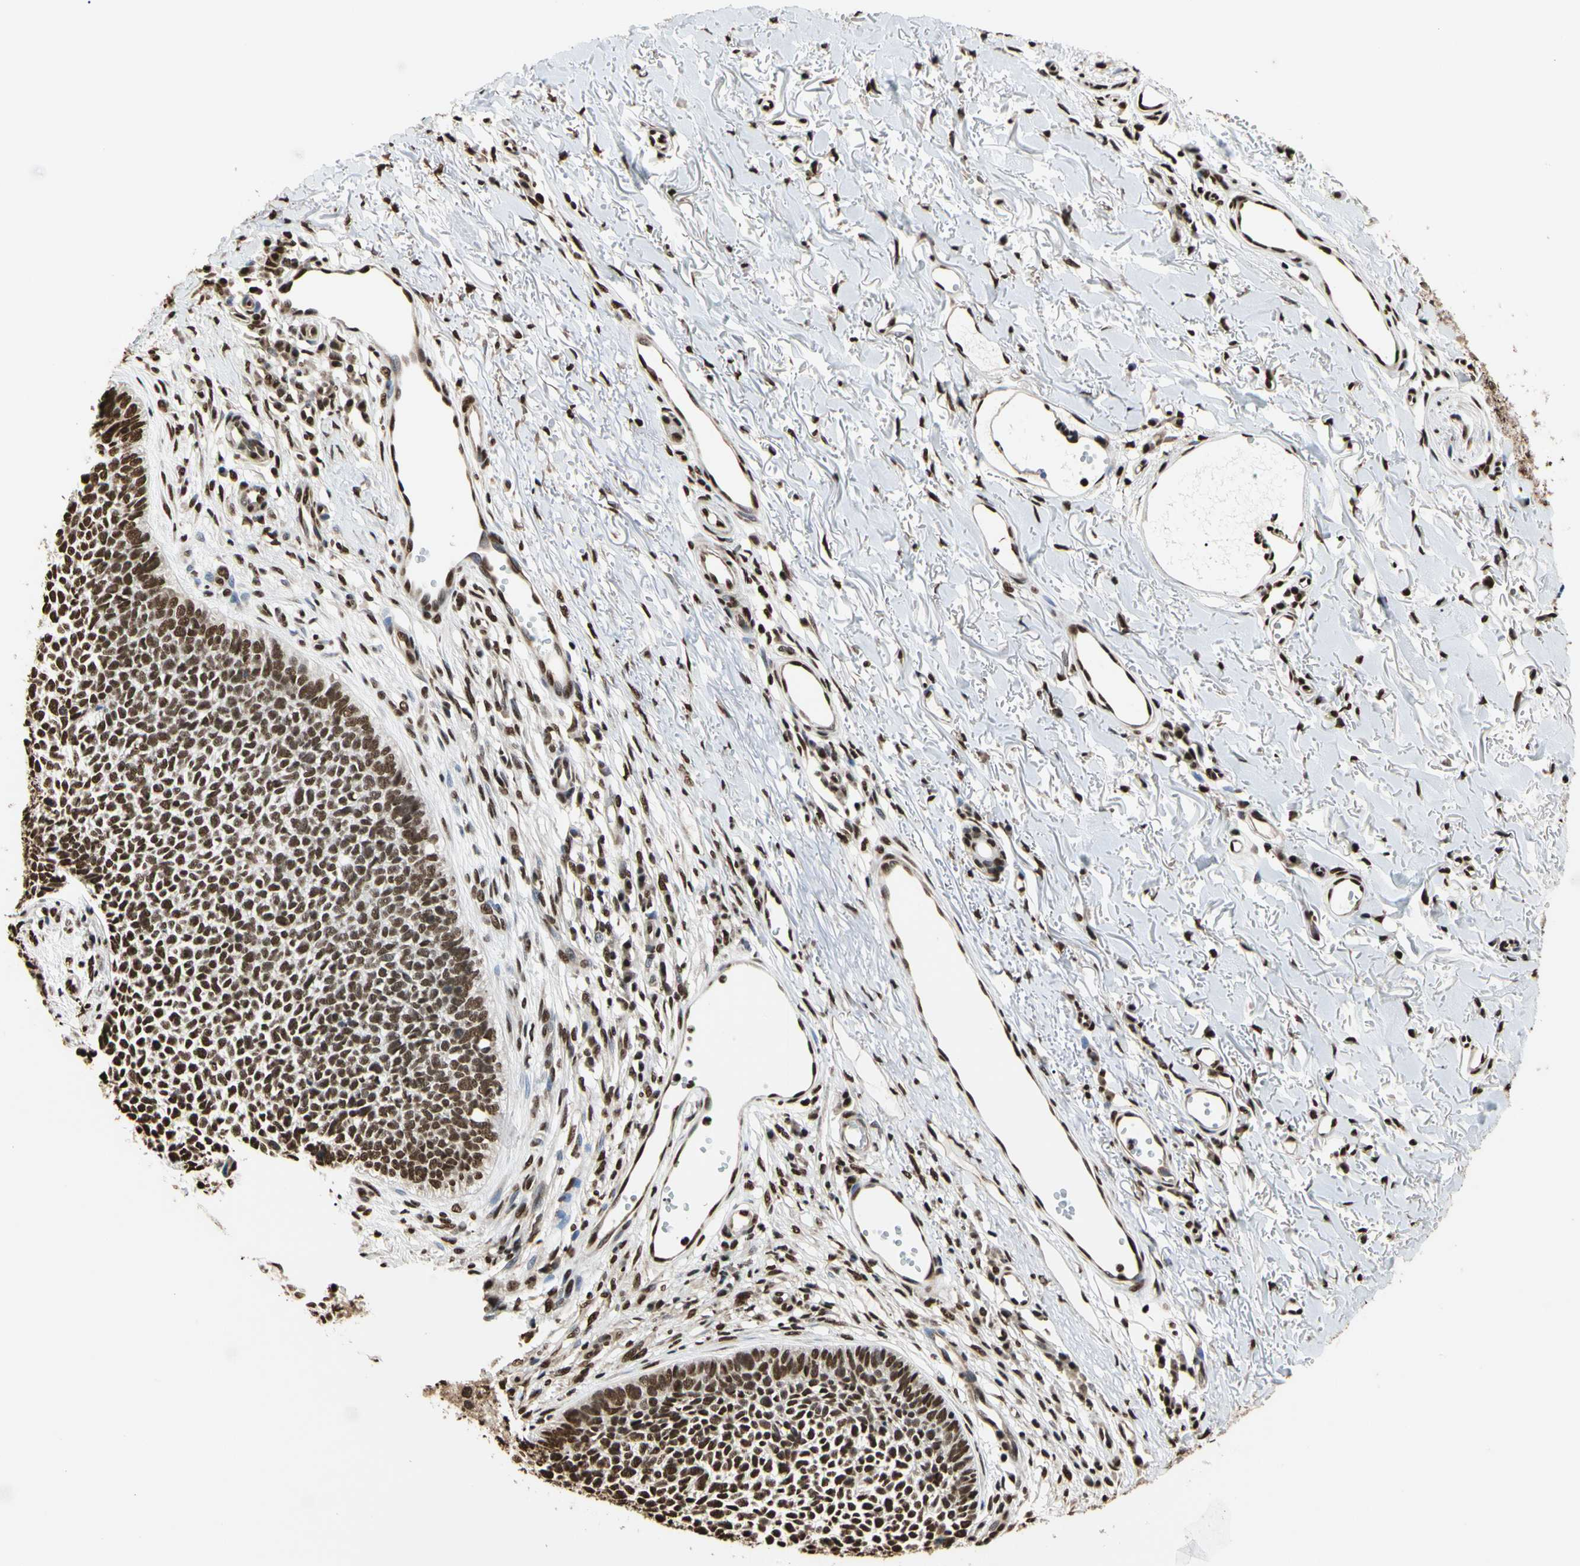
{"staining": {"intensity": "strong", "quantity": ">75%", "location": "nuclear"}, "tissue": "skin cancer", "cell_type": "Tumor cells", "image_type": "cancer", "snomed": [{"axis": "morphology", "description": "Basal cell carcinoma"}, {"axis": "topography", "description": "Skin"}], "caption": "The immunohistochemical stain labels strong nuclear expression in tumor cells of skin cancer (basal cell carcinoma) tissue. Using DAB (3,3'-diaminobenzidine) (brown) and hematoxylin (blue) stains, captured at high magnification using brightfield microscopy.", "gene": "HNRNPK", "patient": {"sex": "female", "age": 84}}